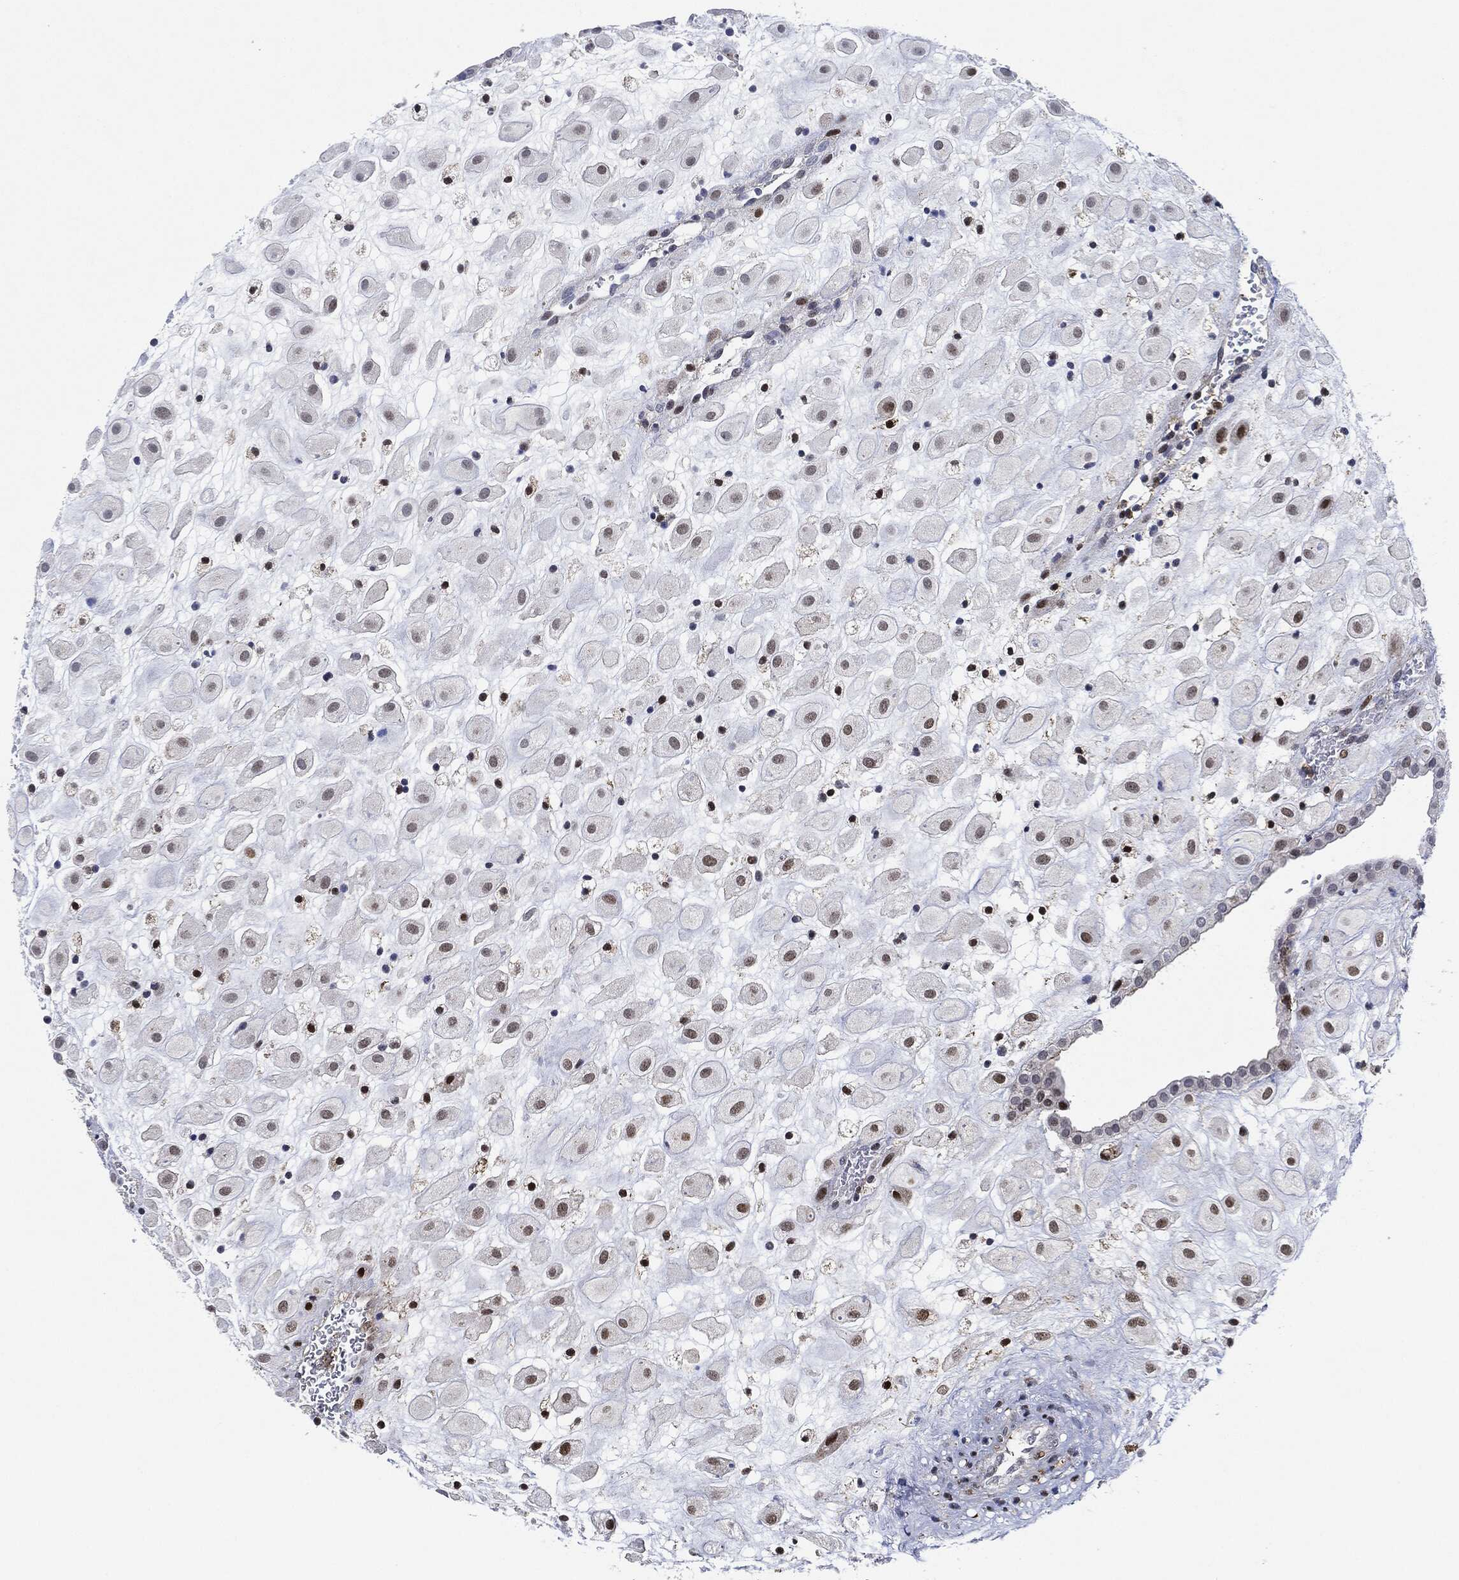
{"staining": {"intensity": "moderate", "quantity": "<25%", "location": "nuclear"}, "tissue": "placenta", "cell_type": "Decidual cells", "image_type": "normal", "snomed": [{"axis": "morphology", "description": "Normal tissue, NOS"}, {"axis": "topography", "description": "Placenta"}], "caption": "Immunohistochemical staining of normal human placenta shows low levels of moderate nuclear staining in approximately <25% of decidual cells.", "gene": "NANOS3", "patient": {"sex": "female", "age": 24}}